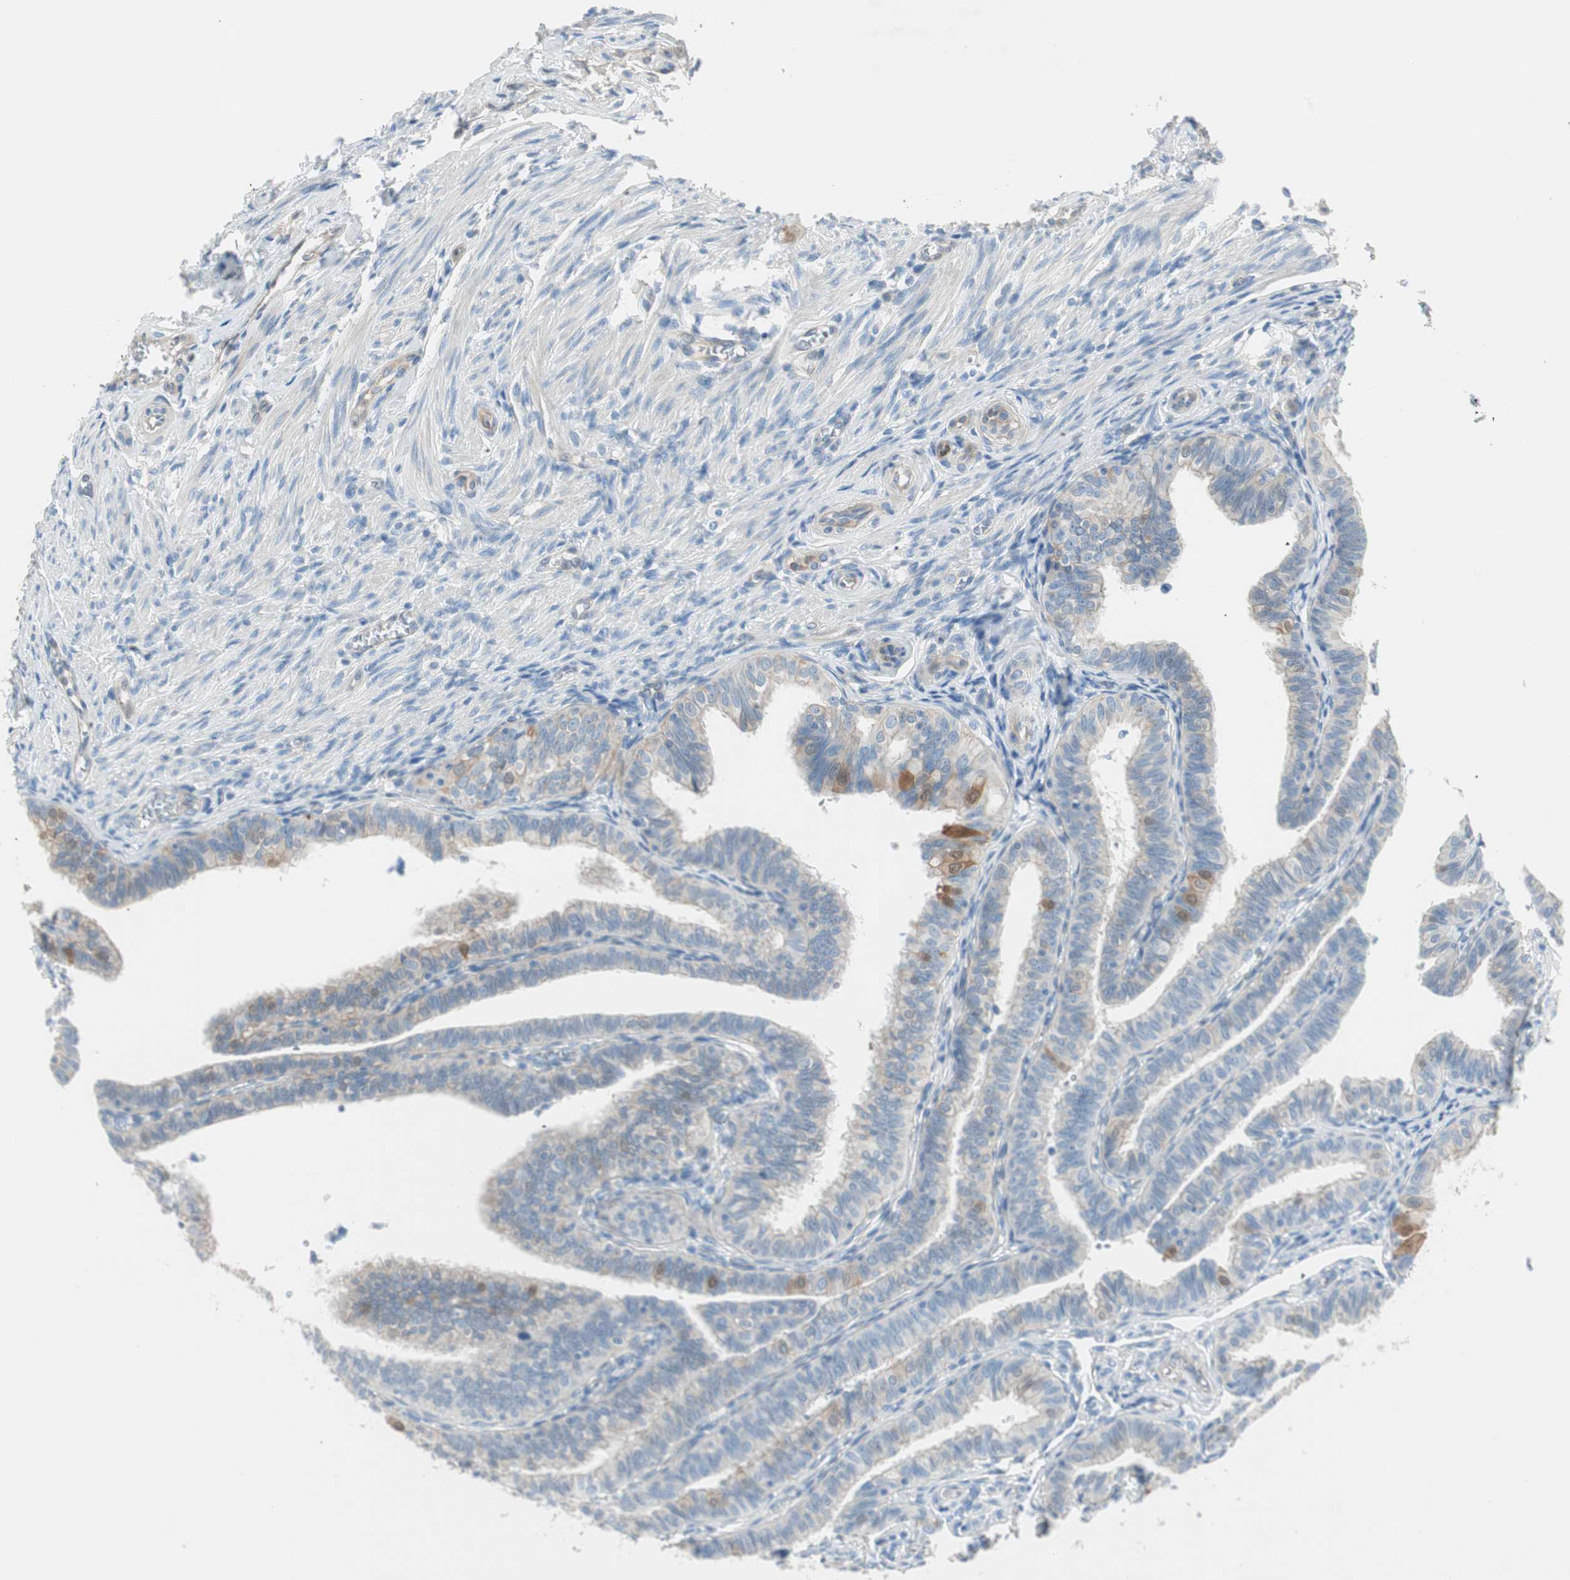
{"staining": {"intensity": "moderate", "quantity": "<25%", "location": "cytoplasmic/membranous,nuclear"}, "tissue": "fallopian tube", "cell_type": "Glandular cells", "image_type": "normal", "snomed": [{"axis": "morphology", "description": "Normal tissue, NOS"}, {"axis": "topography", "description": "Fallopian tube"}], "caption": "Fallopian tube stained with DAB (3,3'-diaminobenzidine) immunohistochemistry reveals low levels of moderate cytoplasmic/membranous,nuclear positivity in approximately <25% of glandular cells. (Brightfield microscopy of DAB IHC at high magnification).", "gene": "CDK3", "patient": {"sex": "female", "age": 46}}